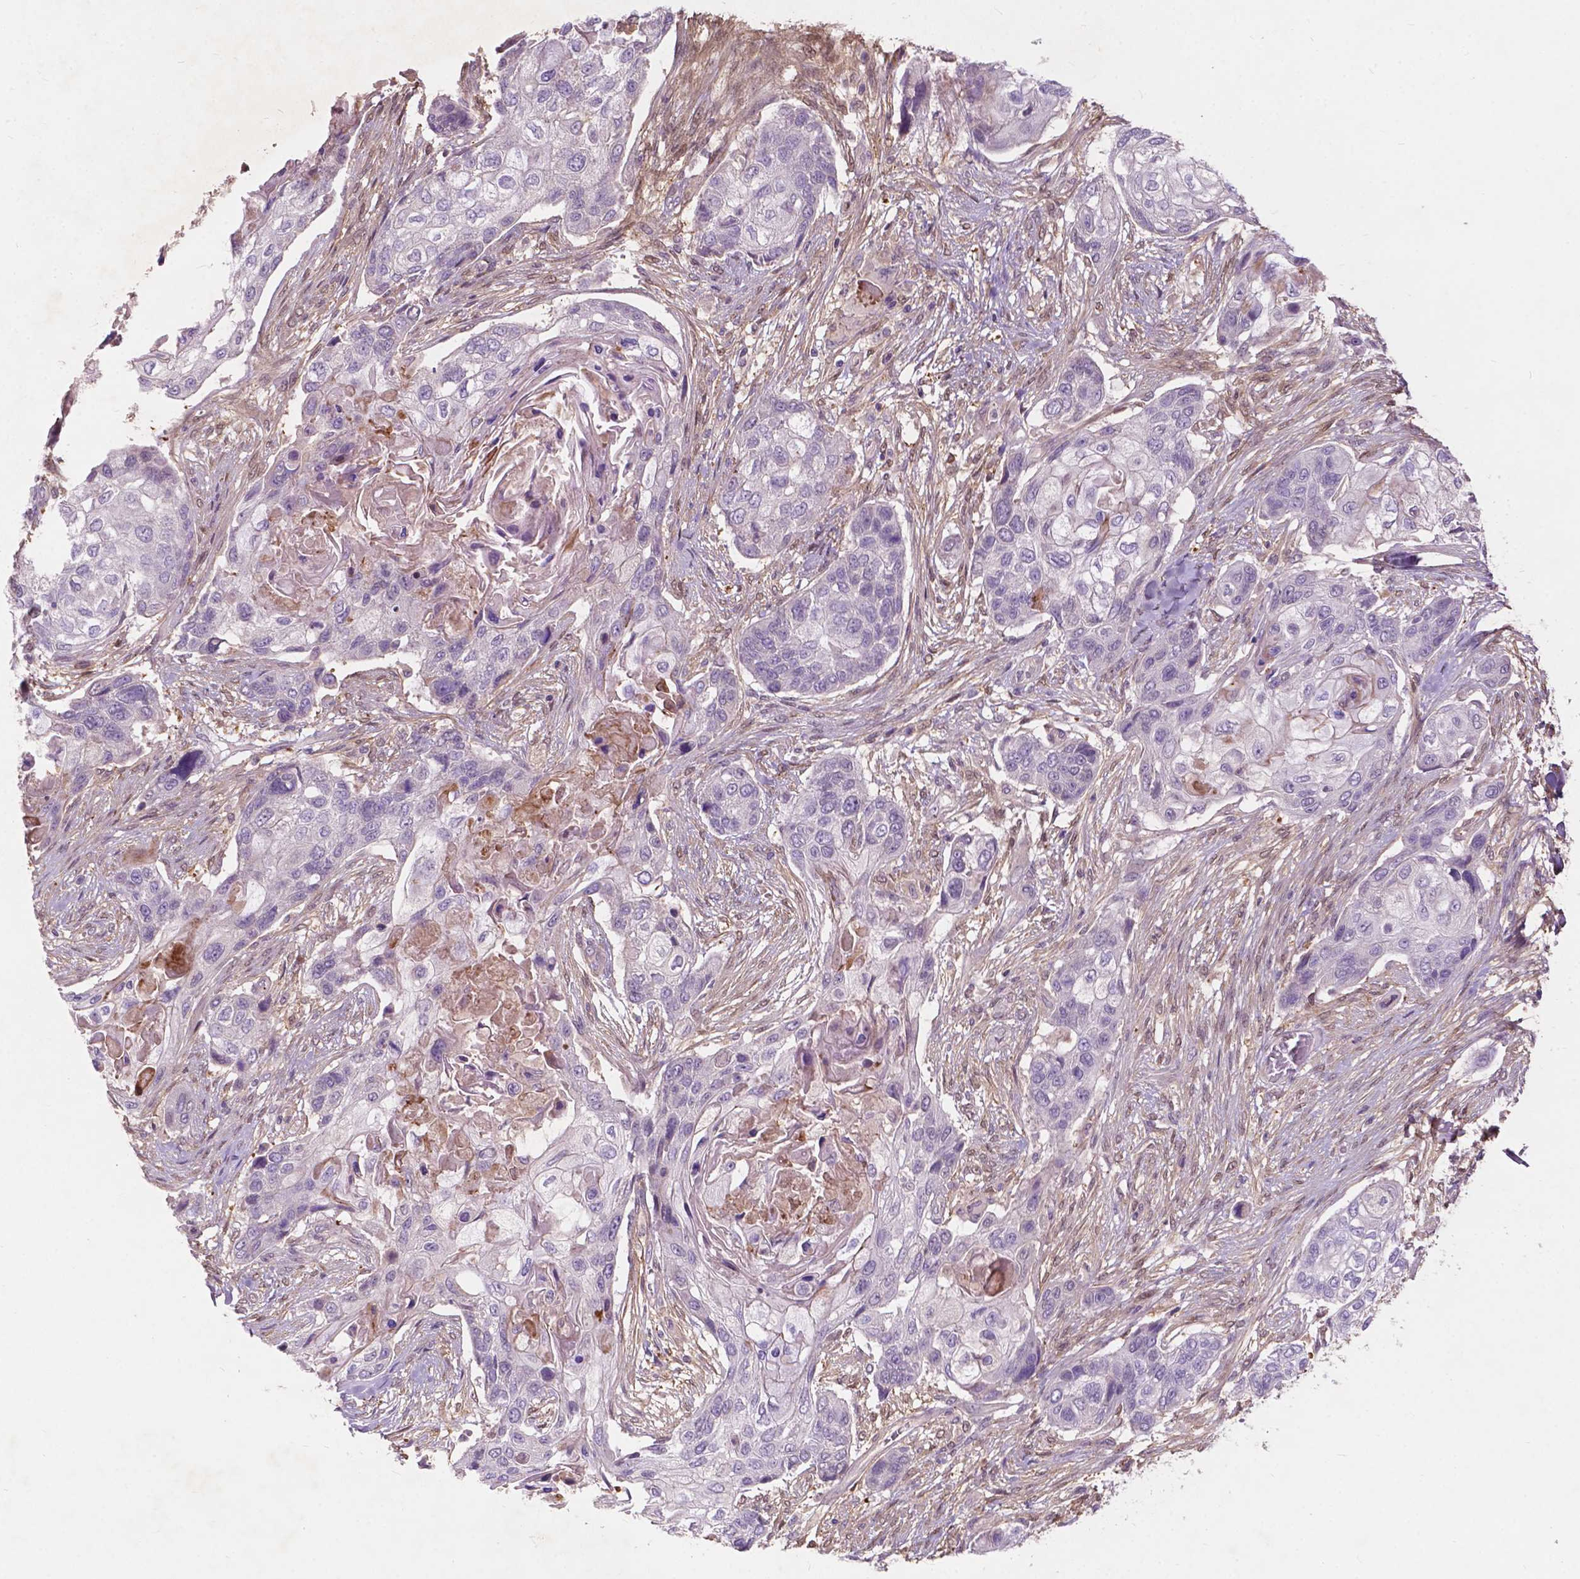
{"staining": {"intensity": "negative", "quantity": "none", "location": "none"}, "tissue": "lung cancer", "cell_type": "Tumor cells", "image_type": "cancer", "snomed": [{"axis": "morphology", "description": "Squamous cell carcinoma, NOS"}, {"axis": "topography", "description": "Lung"}], "caption": "There is no significant staining in tumor cells of squamous cell carcinoma (lung).", "gene": "GPR37", "patient": {"sex": "male", "age": 69}}